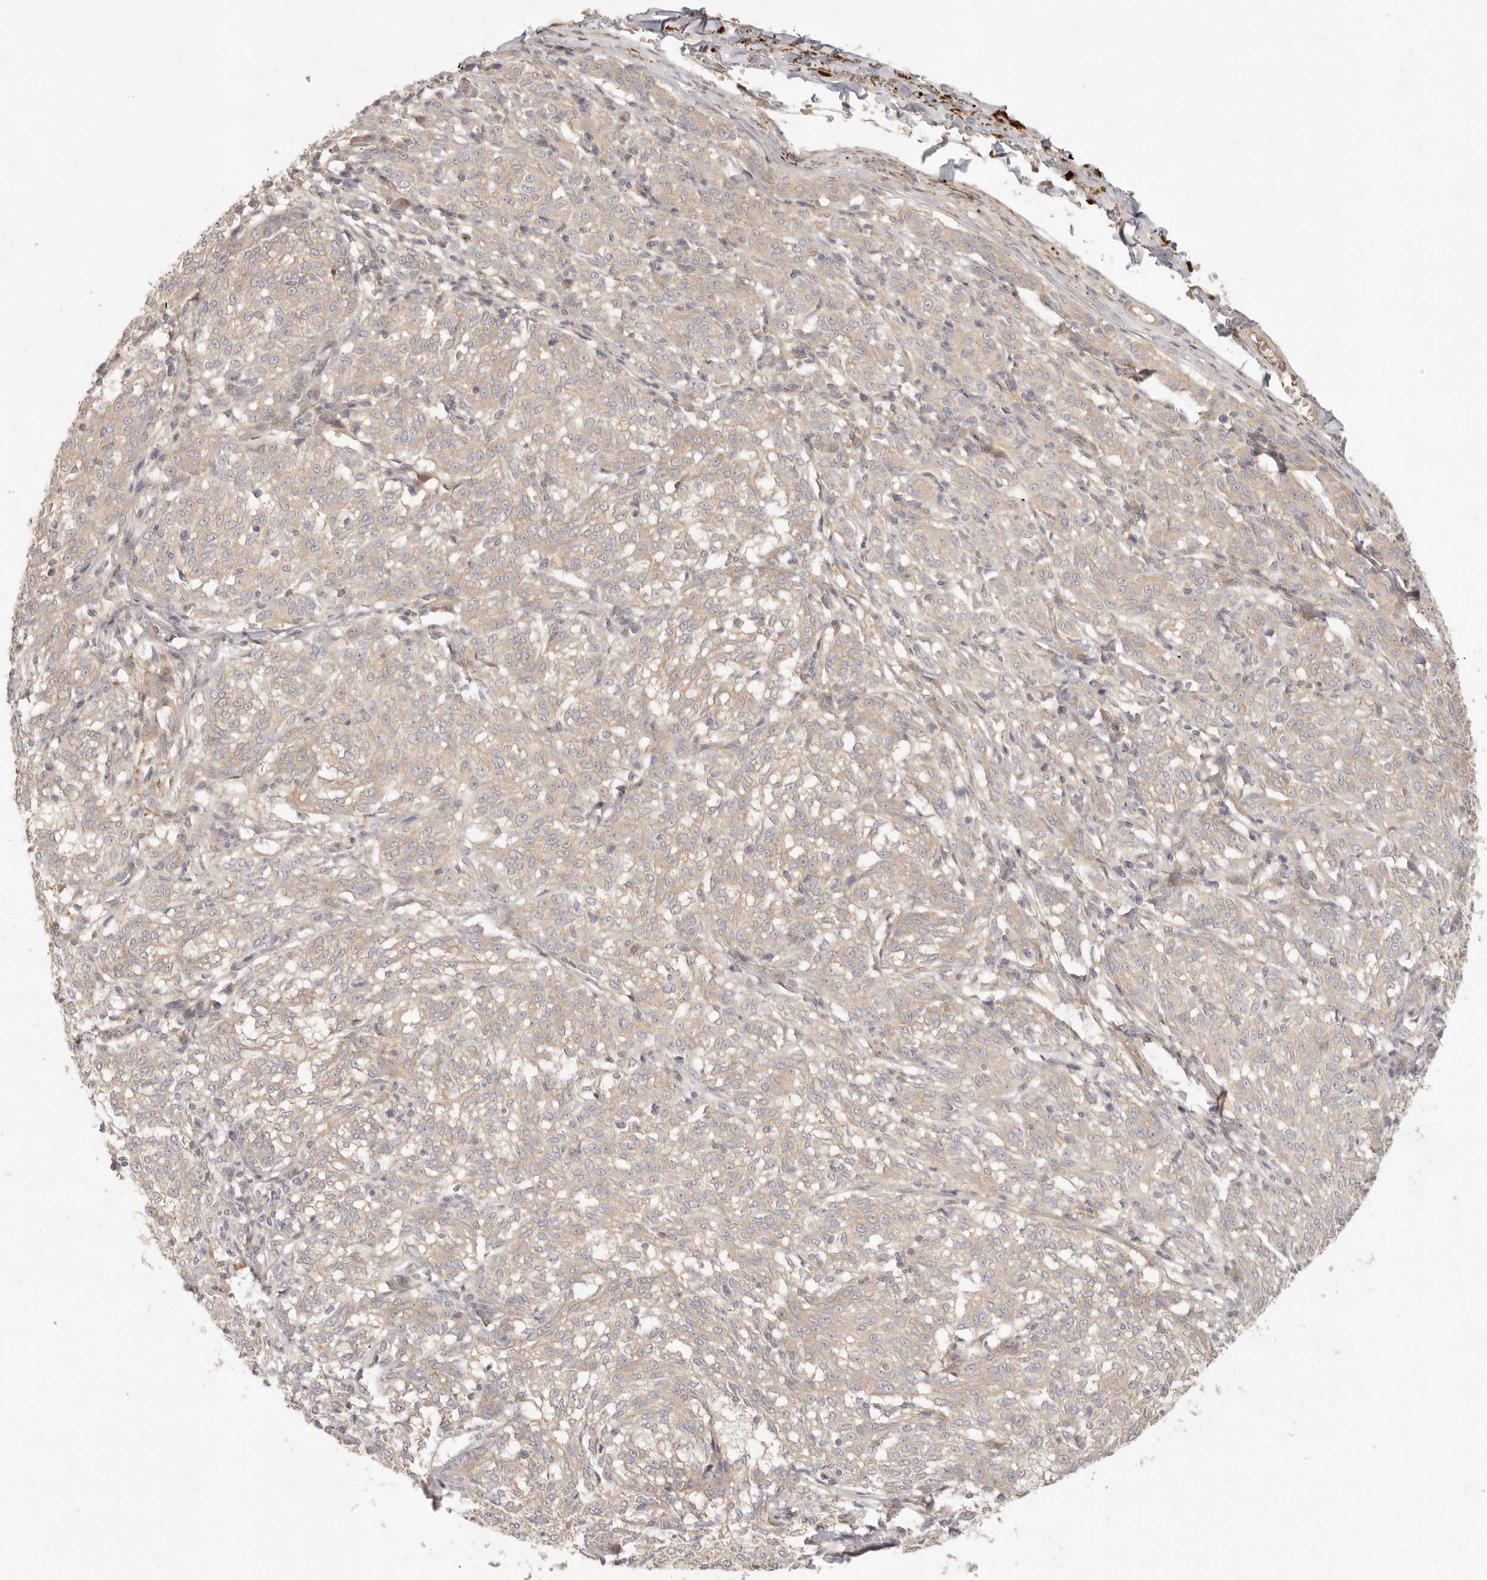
{"staining": {"intensity": "negative", "quantity": "none", "location": "none"}, "tissue": "melanoma", "cell_type": "Tumor cells", "image_type": "cancer", "snomed": [{"axis": "morphology", "description": "Malignant melanoma, NOS"}, {"axis": "topography", "description": "Skin"}], "caption": "Immunohistochemistry image of human malignant melanoma stained for a protein (brown), which reveals no staining in tumor cells.", "gene": "PPP1R3B", "patient": {"sex": "female", "age": 72}}